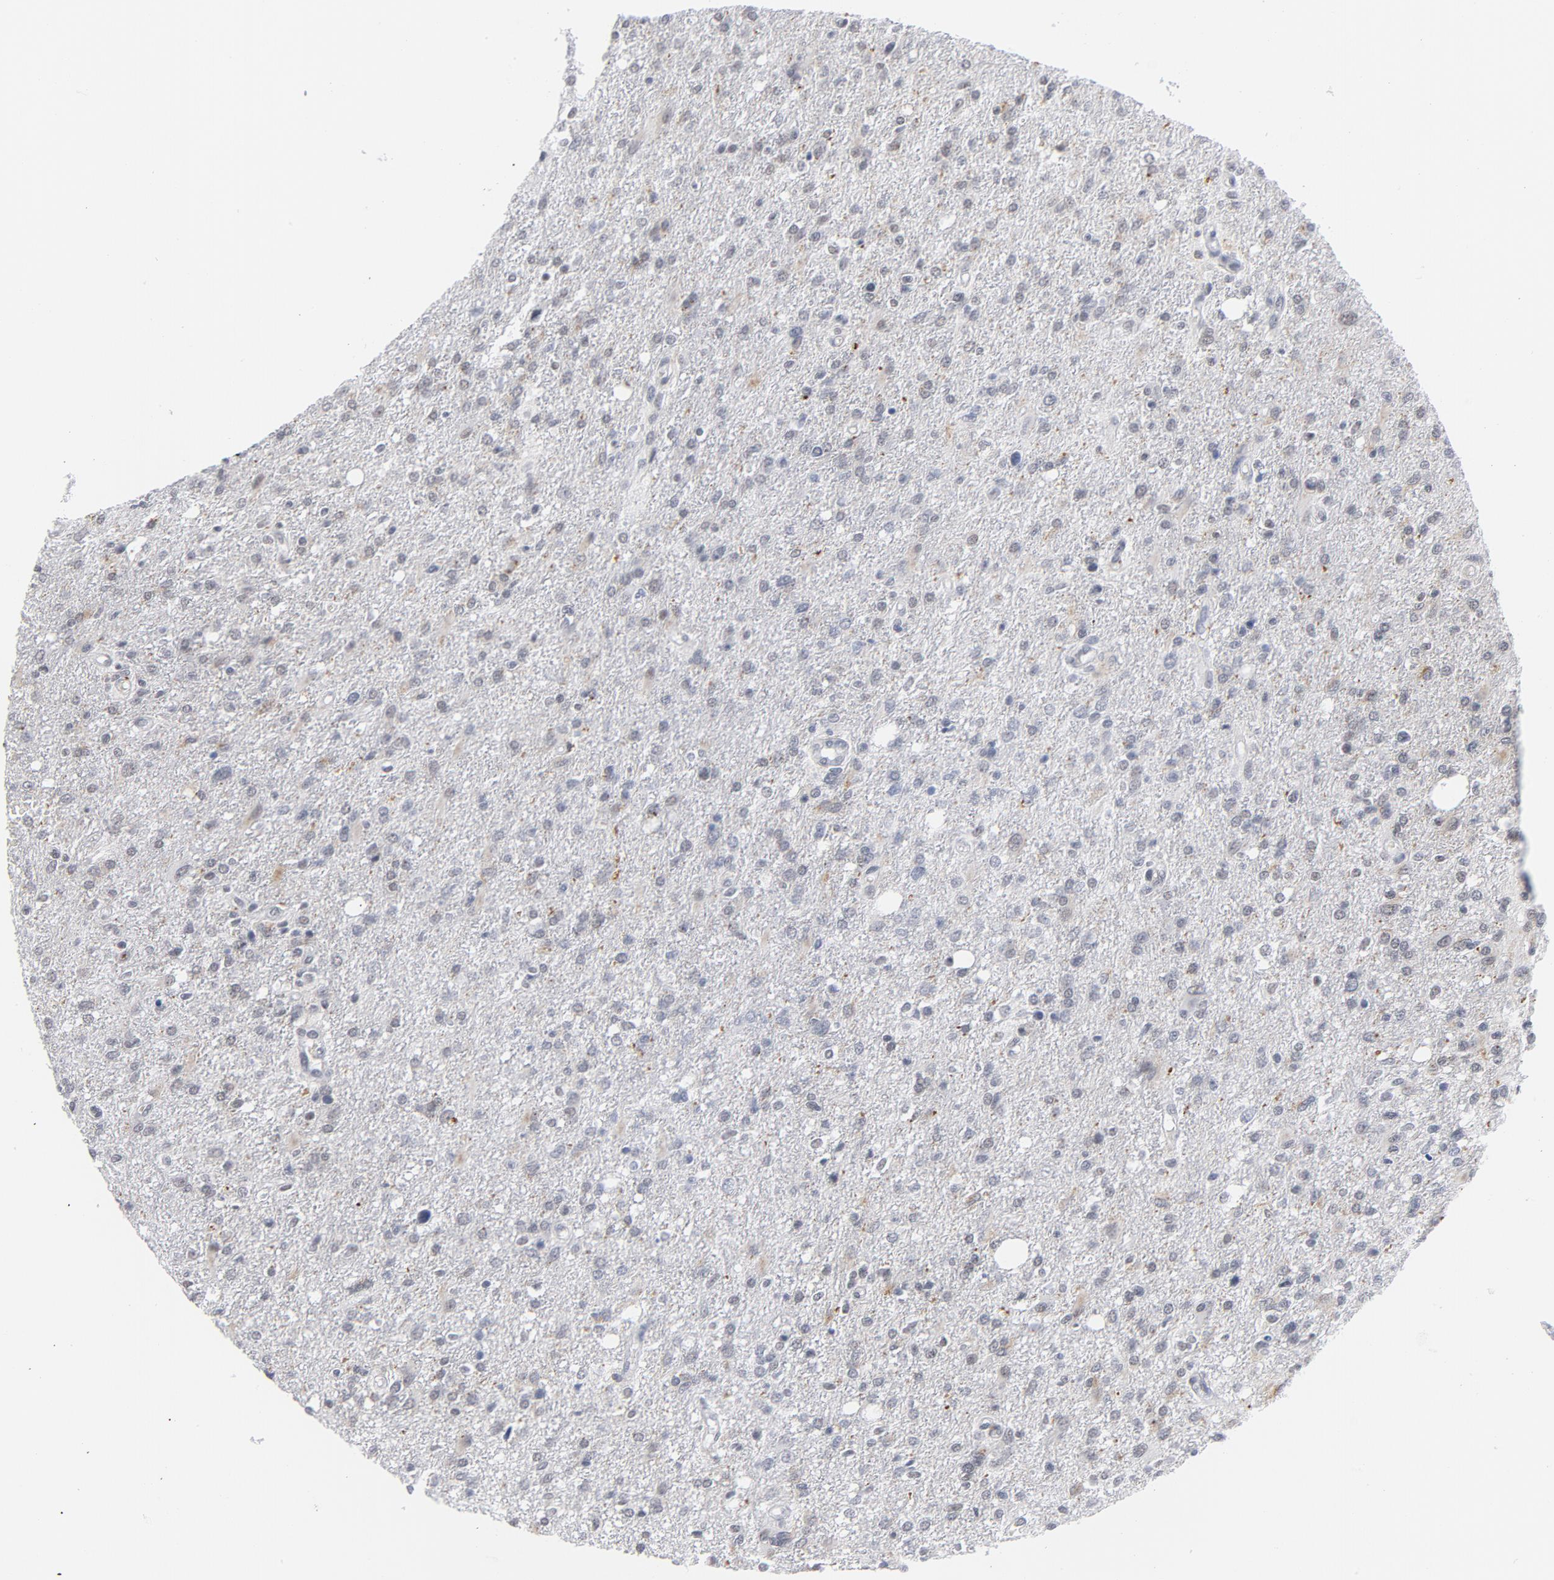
{"staining": {"intensity": "weak", "quantity": "25%-75%", "location": "cytoplasmic/membranous"}, "tissue": "glioma", "cell_type": "Tumor cells", "image_type": "cancer", "snomed": [{"axis": "morphology", "description": "Glioma, malignant, High grade"}, {"axis": "topography", "description": "Cerebral cortex"}], "caption": "DAB immunohistochemical staining of malignant glioma (high-grade) demonstrates weak cytoplasmic/membranous protein expression in about 25%-75% of tumor cells.", "gene": "BAP1", "patient": {"sex": "male", "age": 76}}